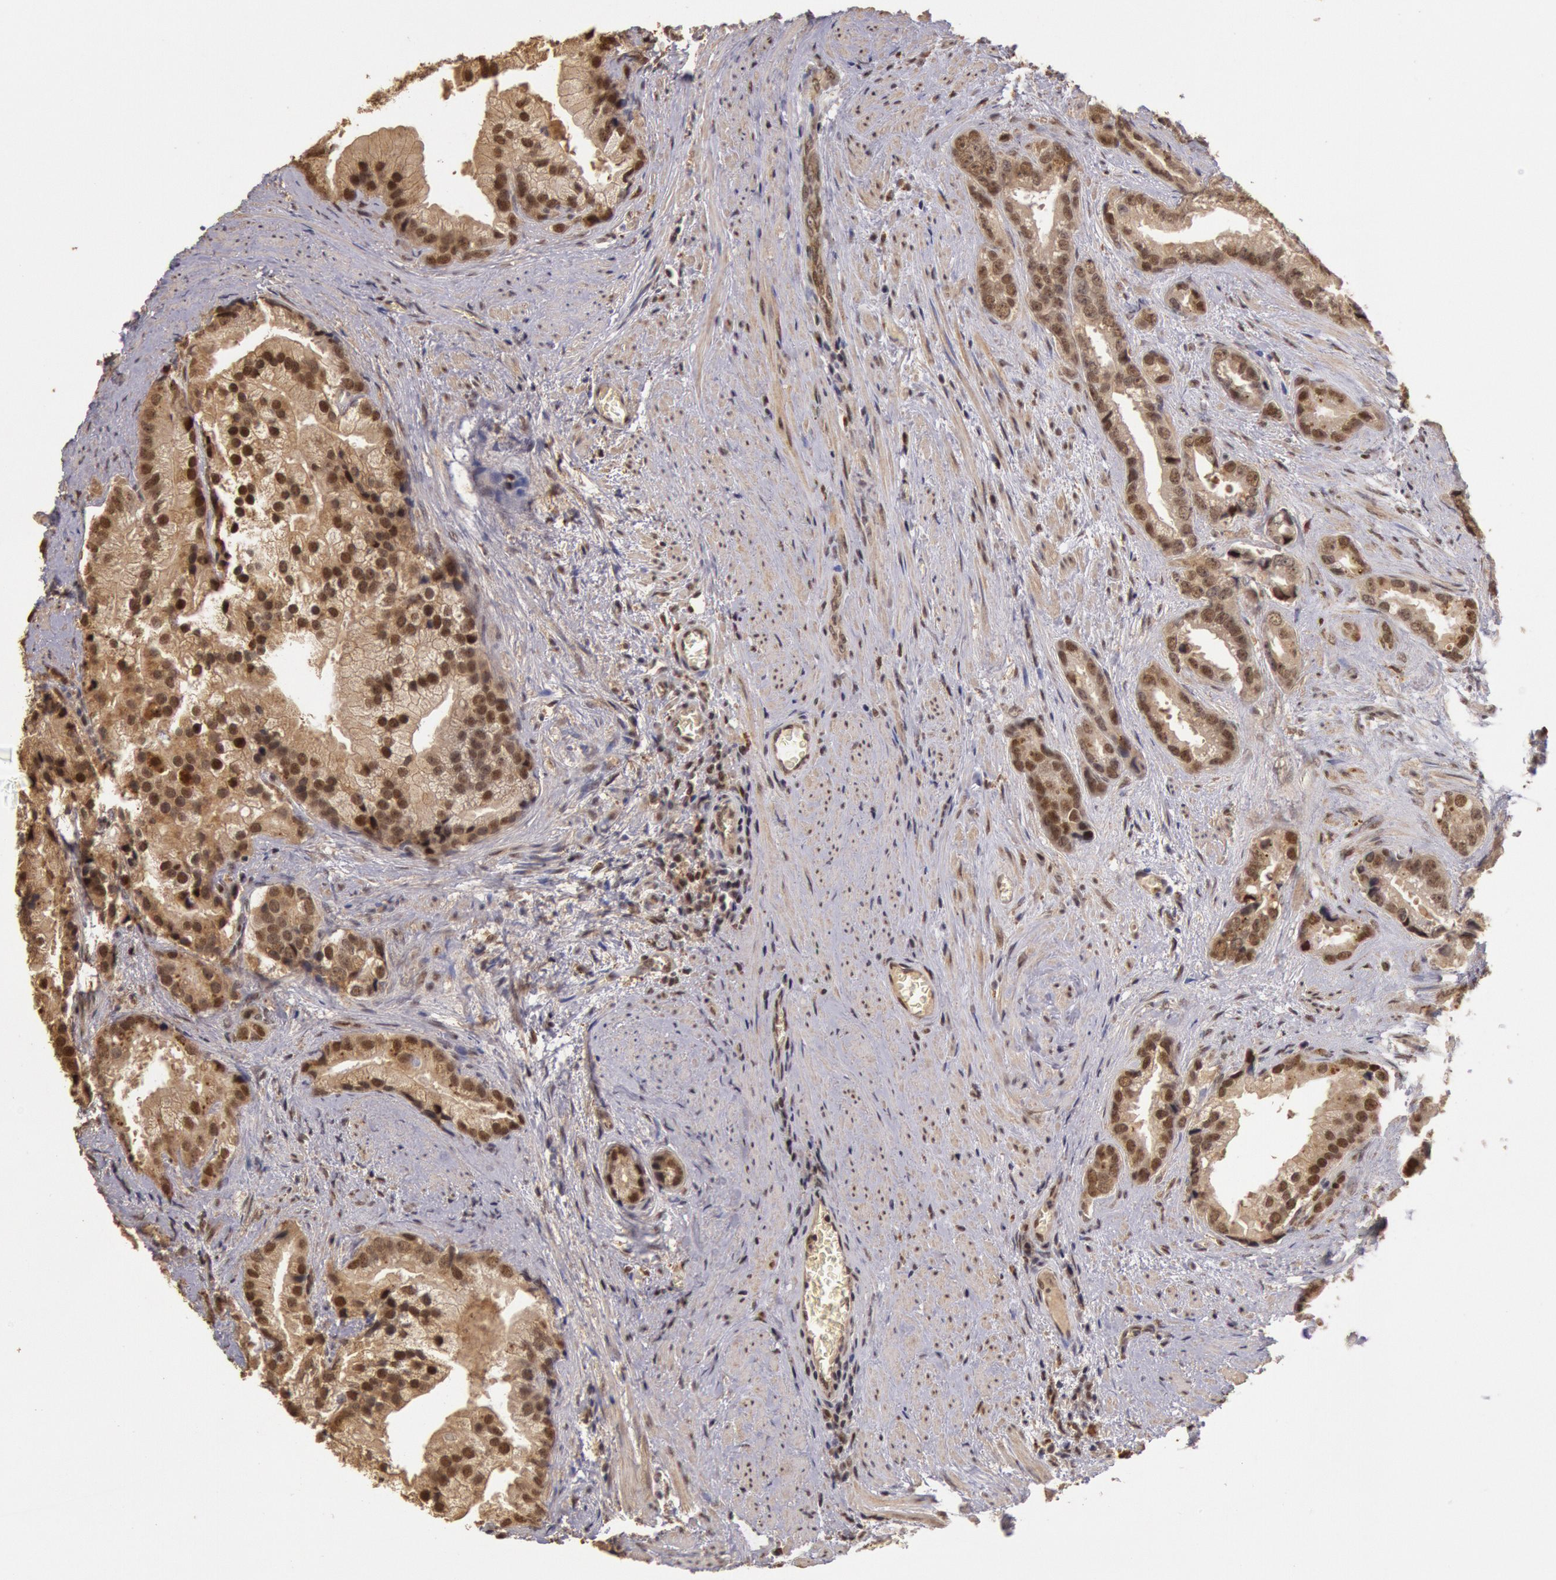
{"staining": {"intensity": "moderate", "quantity": ">75%", "location": "nuclear"}, "tissue": "prostate cancer", "cell_type": "Tumor cells", "image_type": "cancer", "snomed": [{"axis": "morphology", "description": "Adenocarcinoma, Low grade"}, {"axis": "topography", "description": "Prostate"}], "caption": "Immunohistochemical staining of human prostate cancer displays medium levels of moderate nuclear protein positivity in about >75% of tumor cells. The staining is performed using DAB brown chromogen to label protein expression. The nuclei are counter-stained blue using hematoxylin.", "gene": "LIG4", "patient": {"sex": "male", "age": 71}}